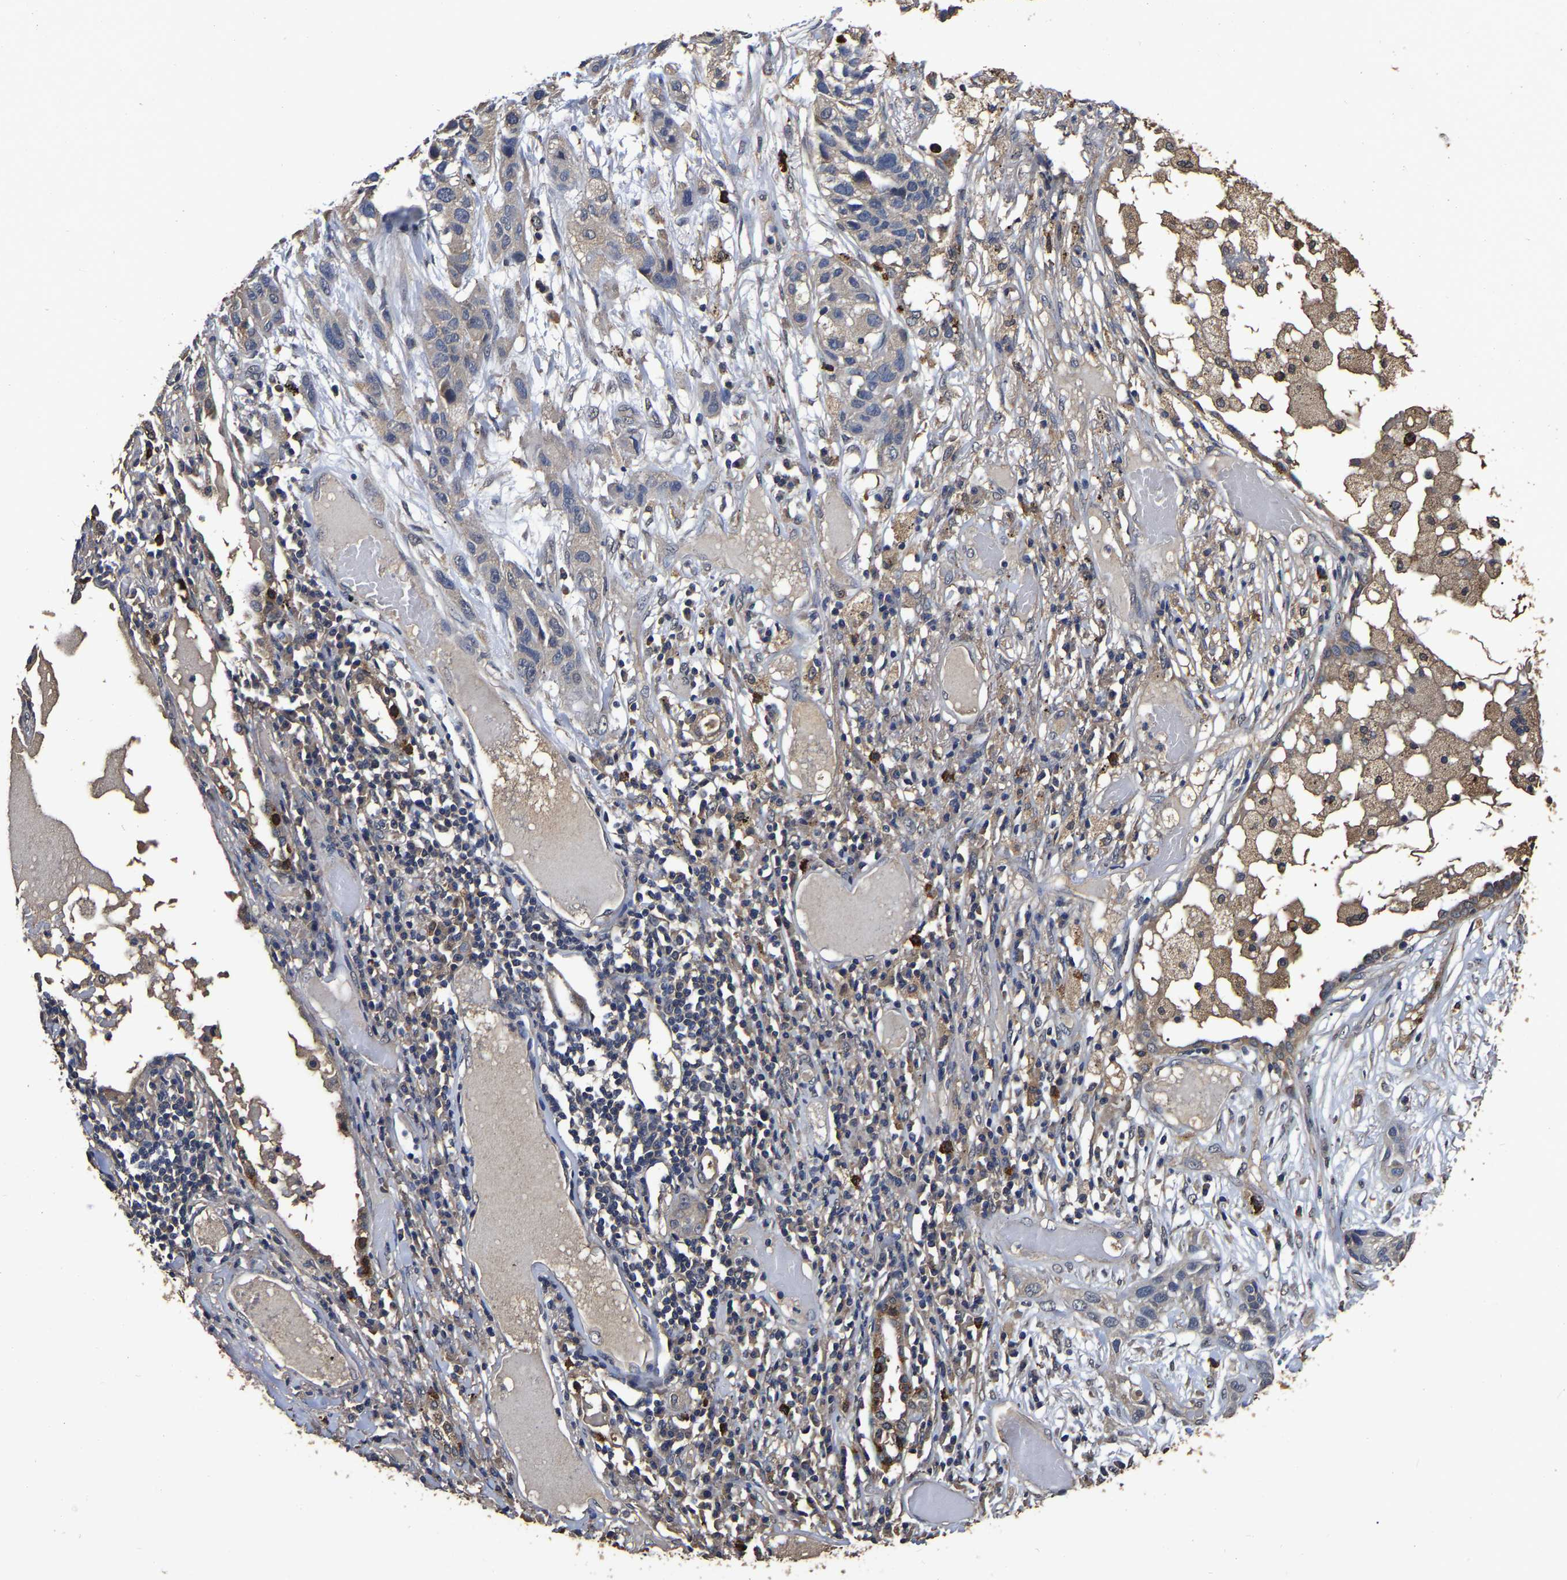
{"staining": {"intensity": "negative", "quantity": "none", "location": "none"}, "tissue": "lung cancer", "cell_type": "Tumor cells", "image_type": "cancer", "snomed": [{"axis": "morphology", "description": "Squamous cell carcinoma, NOS"}, {"axis": "topography", "description": "Lung"}], "caption": "Lung cancer was stained to show a protein in brown. There is no significant positivity in tumor cells.", "gene": "STK32C", "patient": {"sex": "male", "age": 71}}